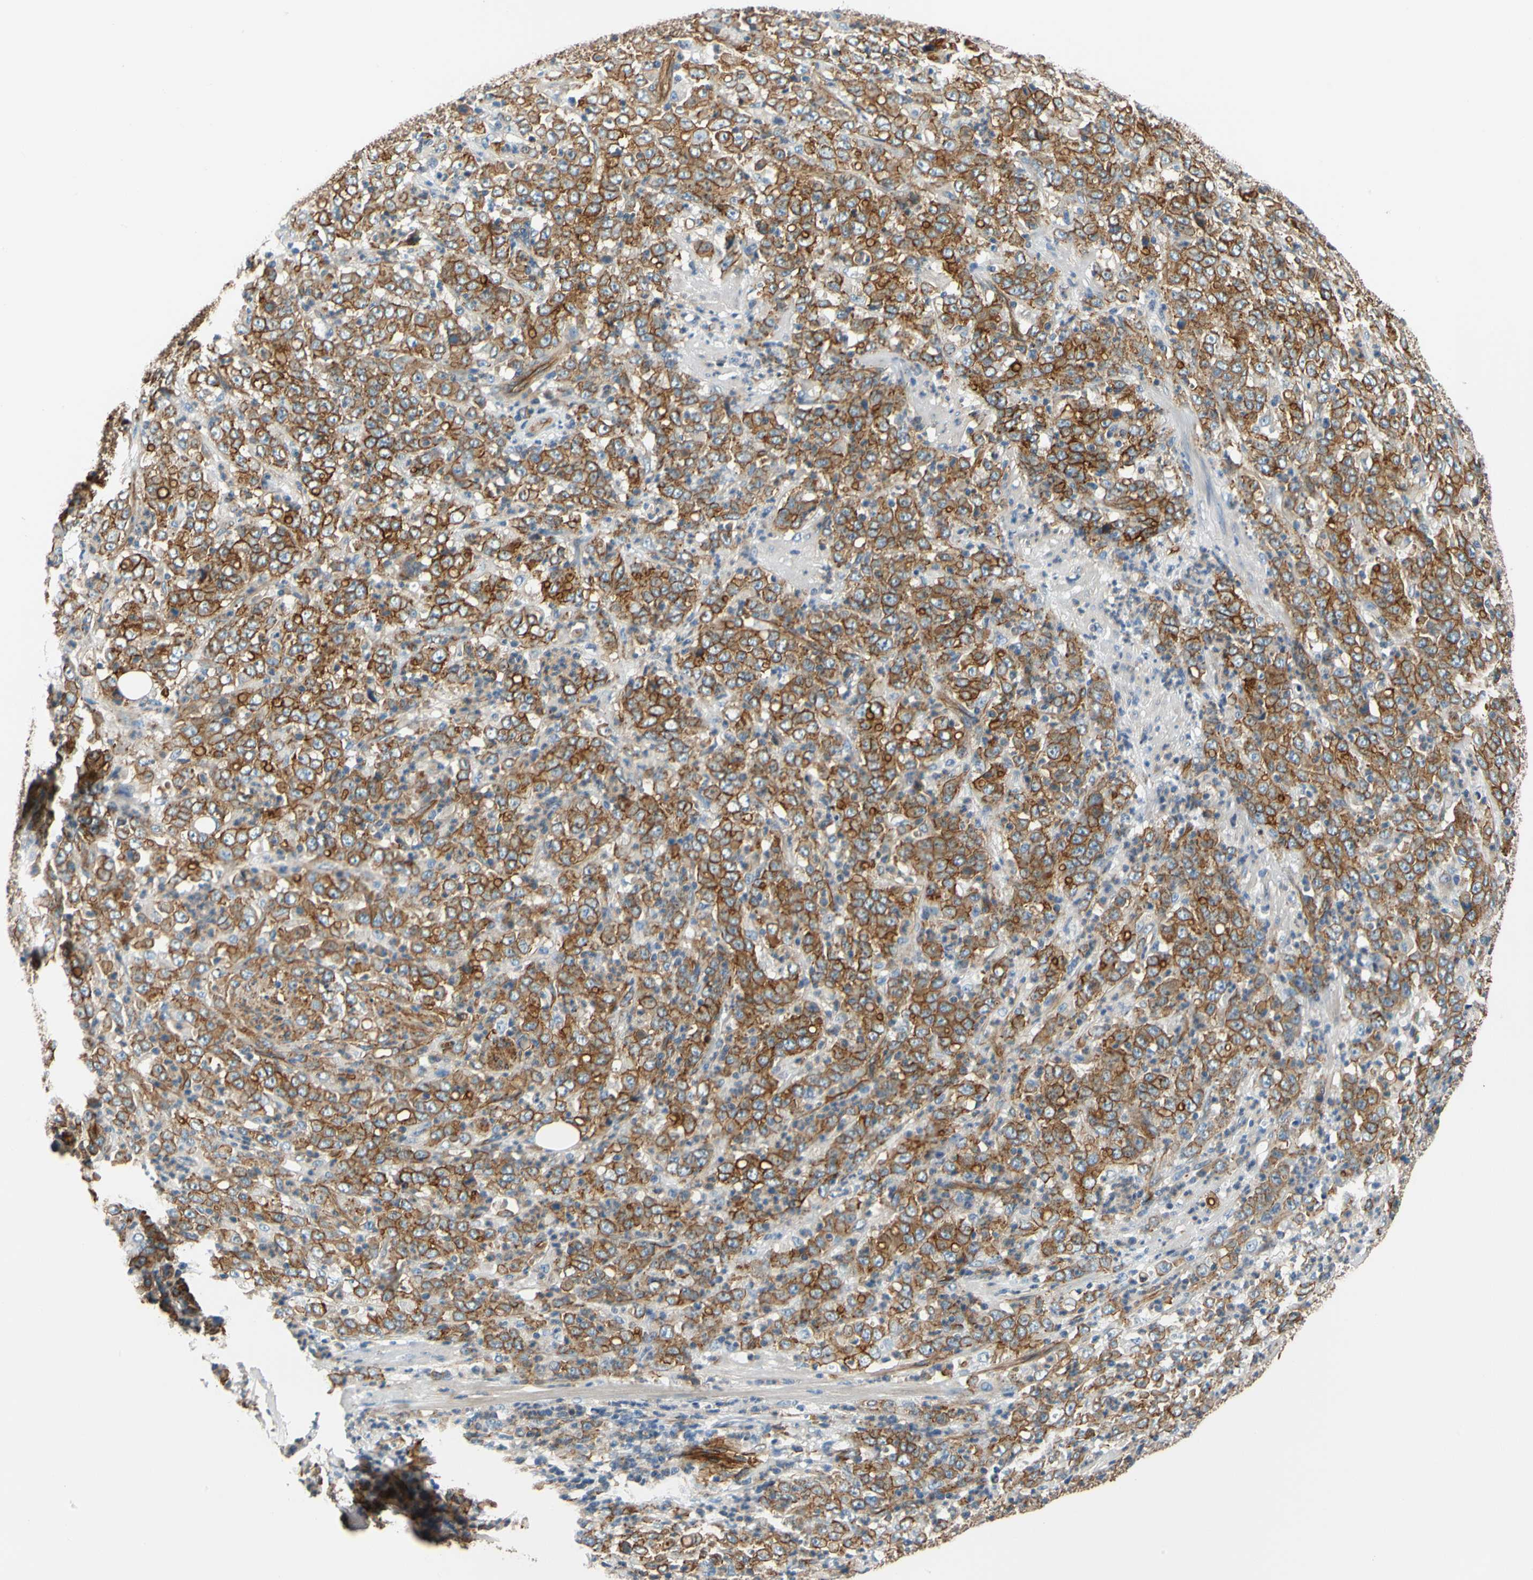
{"staining": {"intensity": "strong", "quantity": ">75%", "location": "cytoplasmic/membranous"}, "tissue": "stomach cancer", "cell_type": "Tumor cells", "image_type": "cancer", "snomed": [{"axis": "morphology", "description": "Adenocarcinoma, NOS"}, {"axis": "topography", "description": "Stomach, lower"}], "caption": "An IHC micrograph of tumor tissue is shown. Protein staining in brown shows strong cytoplasmic/membranous positivity in adenocarcinoma (stomach) within tumor cells.", "gene": "SPTAN1", "patient": {"sex": "female", "age": 71}}